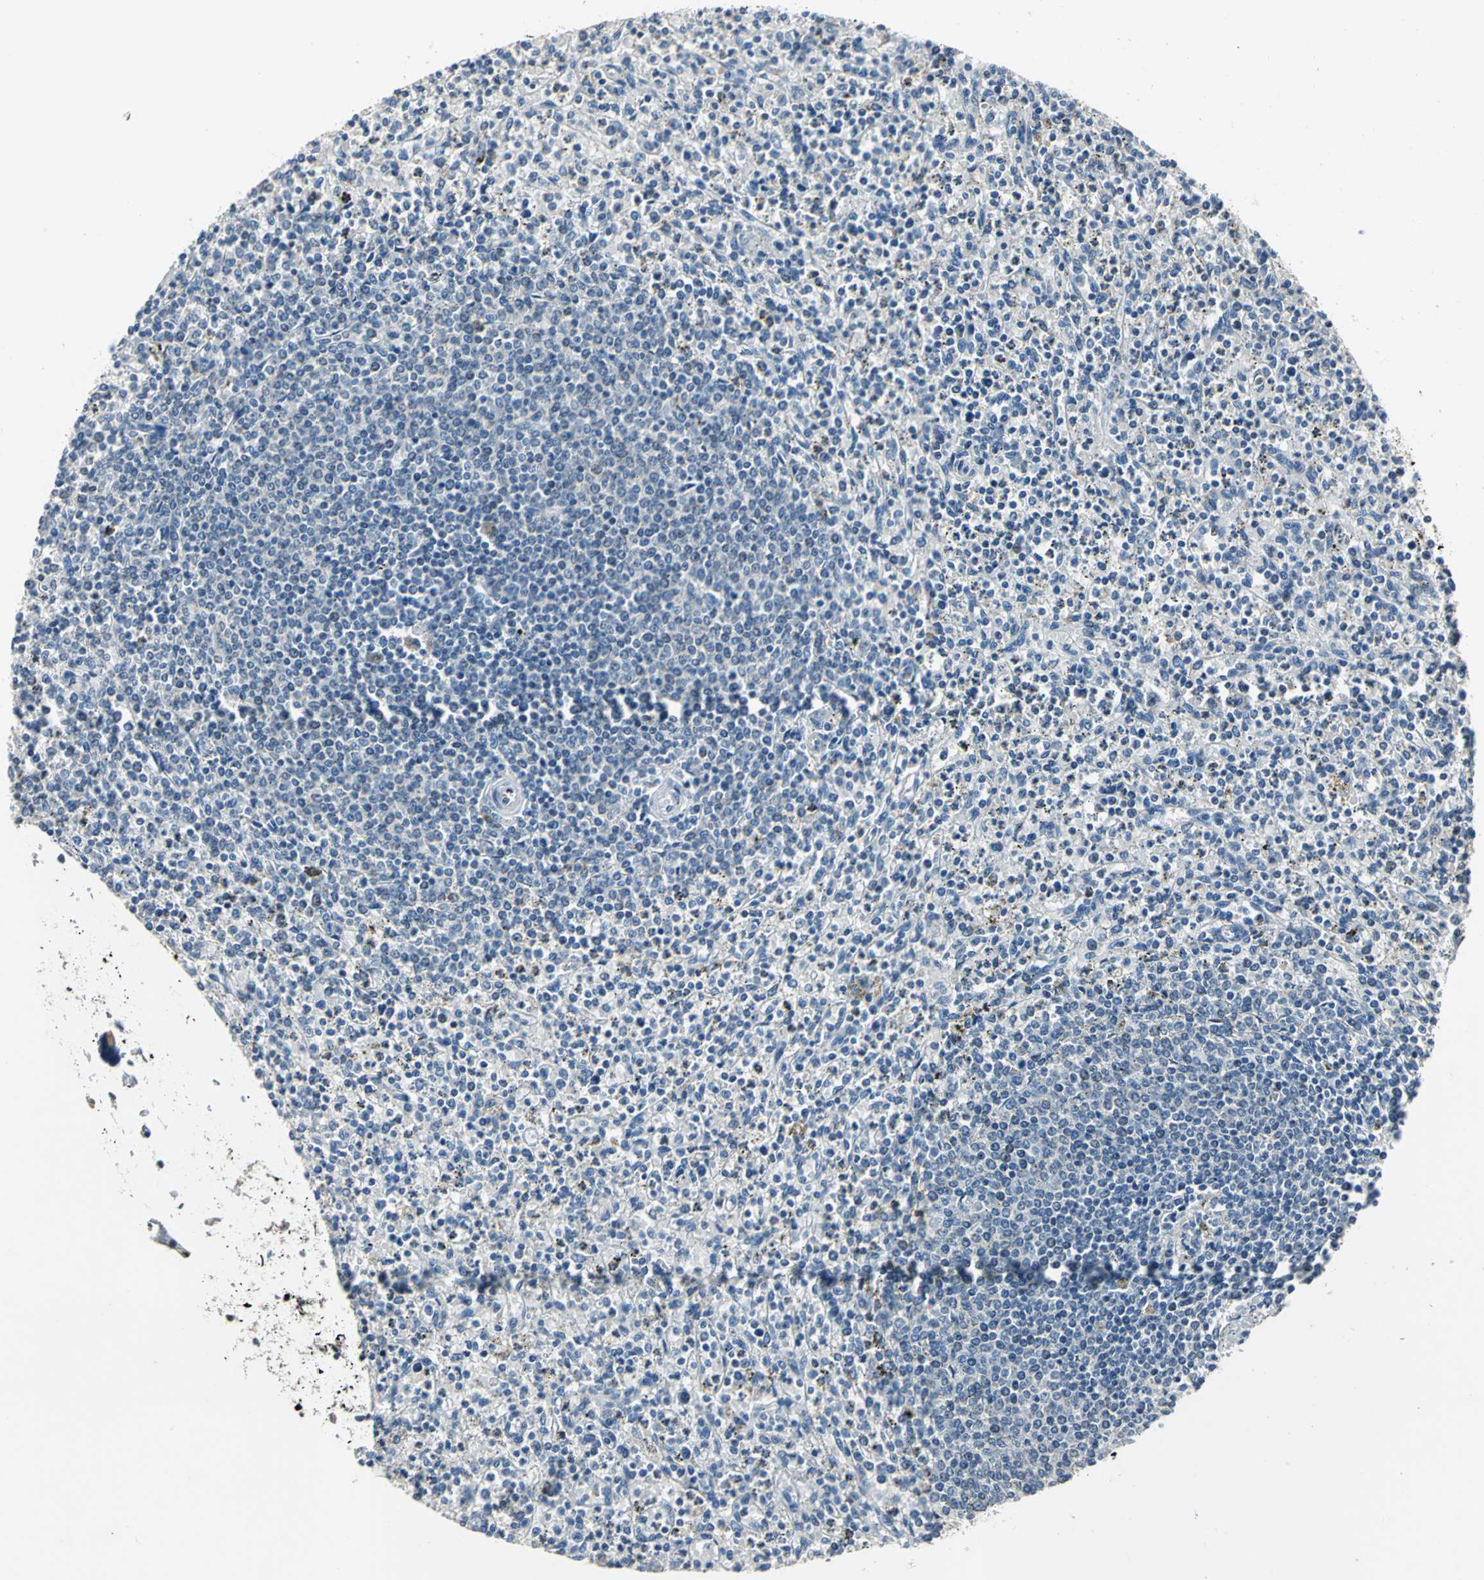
{"staining": {"intensity": "negative", "quantity": "none", "location": "none"}, "tissue": "spleen", "cell_type": "Cells in red pulp", "image_type": "normal", "snomed": [{"axis": "morphology", "description": "Normal tissue, NOS"}, {"axis": "topography", "description": "Spleen"}], "caption": "Benign spleen was stained to show a protein in brown. There is no significant positivity in cells in red pulp.", "gene": "JADE3", "patient": {"sex": "male", "age": 72}}